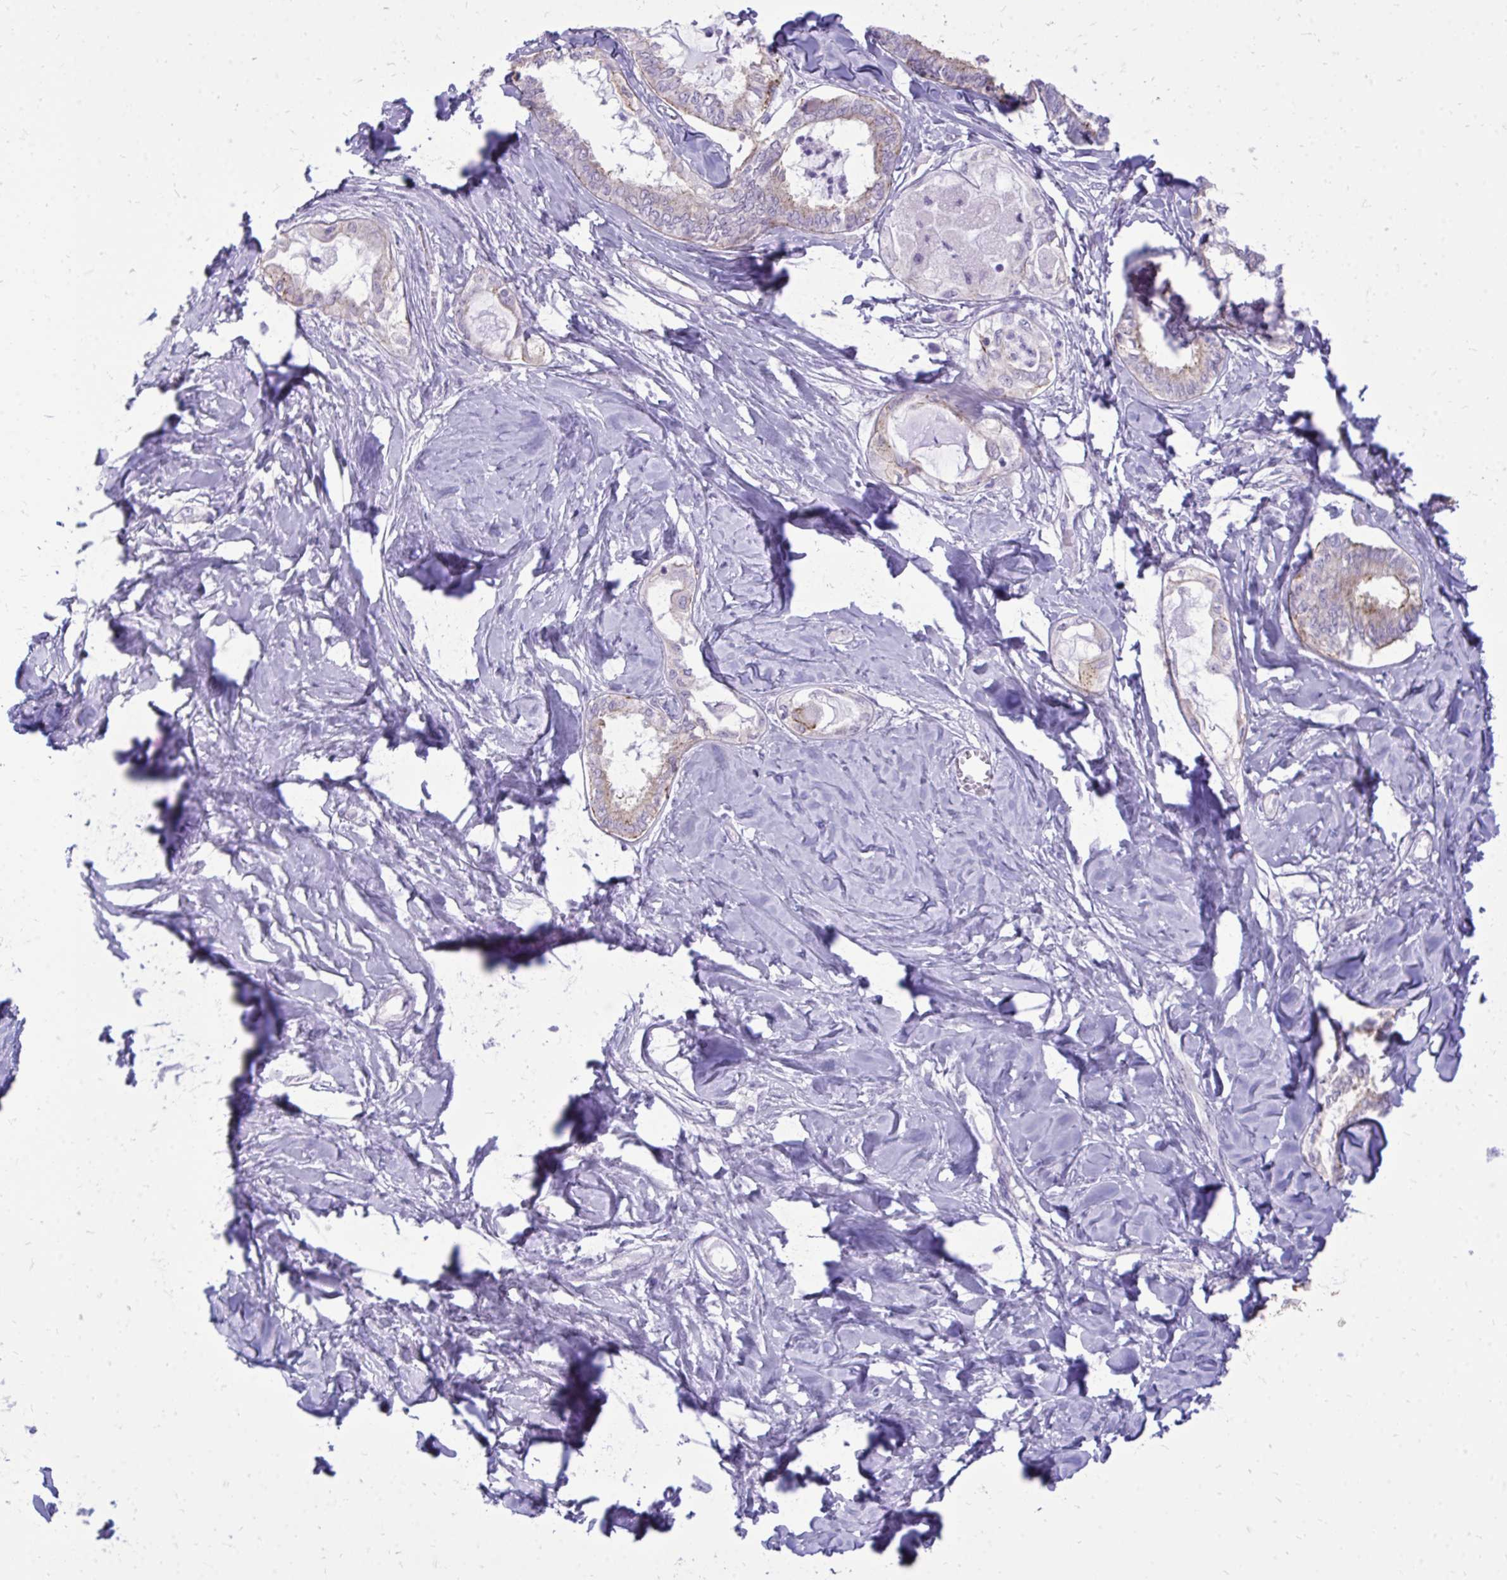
{"staining": {"intensity": "weak", "quantity": "<25%", "location": "cytoplasmic/membranous"}, "tissue": "ovarian cancer", "cell_type": "Tumor cells", "image_type": "cancer", "snomed": [{"axis": "morphology", "description": "Carcinoma, endometroid"}, {"axis": "topography", "description": "Ovary"}], "caption": "Immunohistochemistry (IHC) micrograph of ovarian cancer stained for a protein (brown), which demonstrates no expression in tumor cells.", "gene": "SPTBN2", "patient": {"sex": "female", "age": 70}}